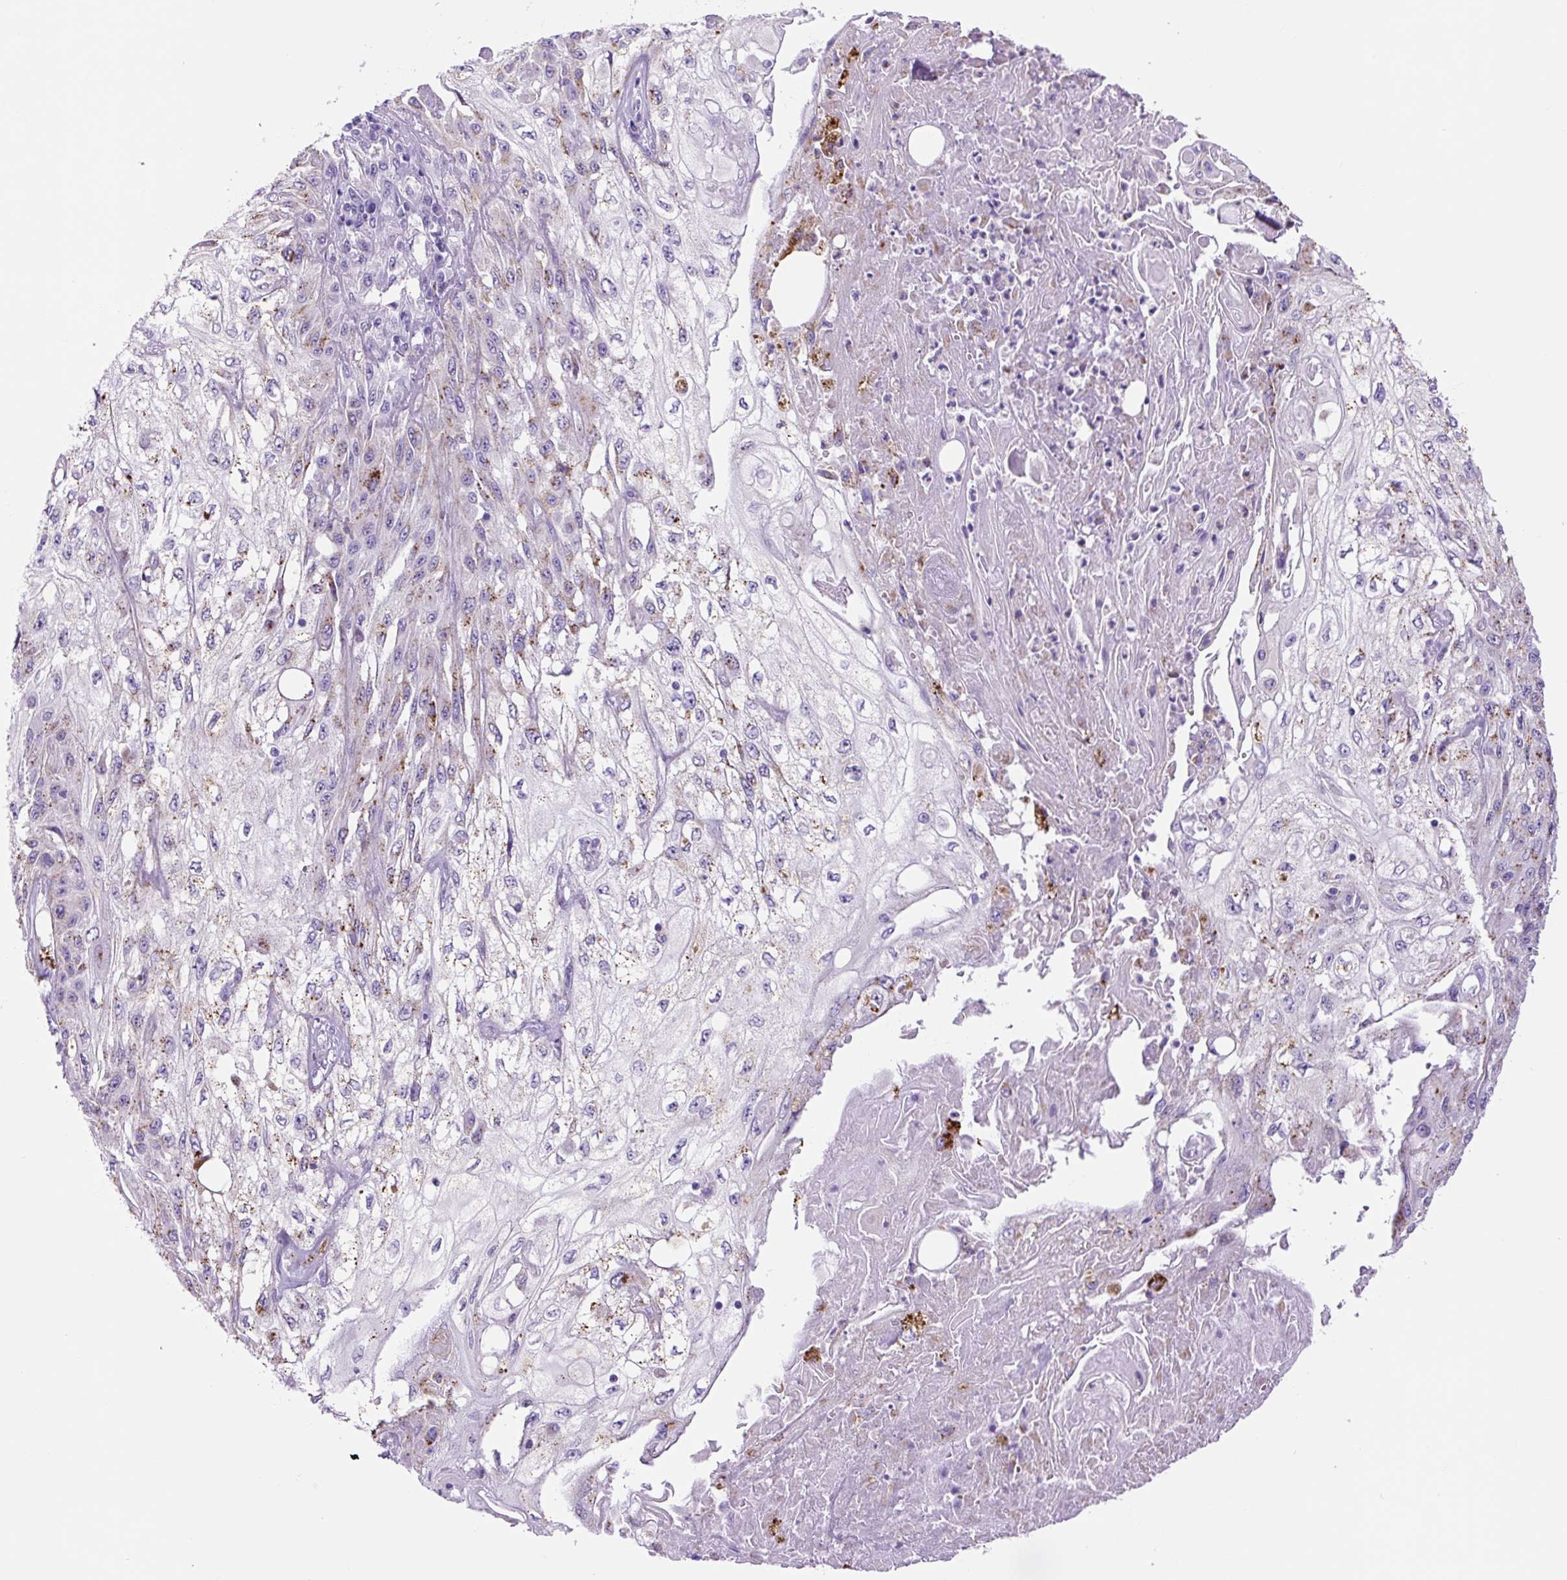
{"staining": {"intensity": "negative", "quantity": "none", "location": "none"}, "tissue": "skin cancer", "cell_type": "Tumor cells", "image_type": "cancer", "snomed": [{"axis": "morphology", "description": "Squamous cell carcinoma, NOS"}, {"axis": "morphology", "description": "Squamous cell carcinoma, metastatic, NOS"}, {"axis": "topography", "description": "Skin"}, {"axis": "topography", "description": "Lymph node"}], "caption": "Immunohistochemistry of skin cancer (squamous cell carcinoma) reveals no staining in tumor cells.", "gene": "LCN10", "patient": {"sex": "male", "age": 75}}